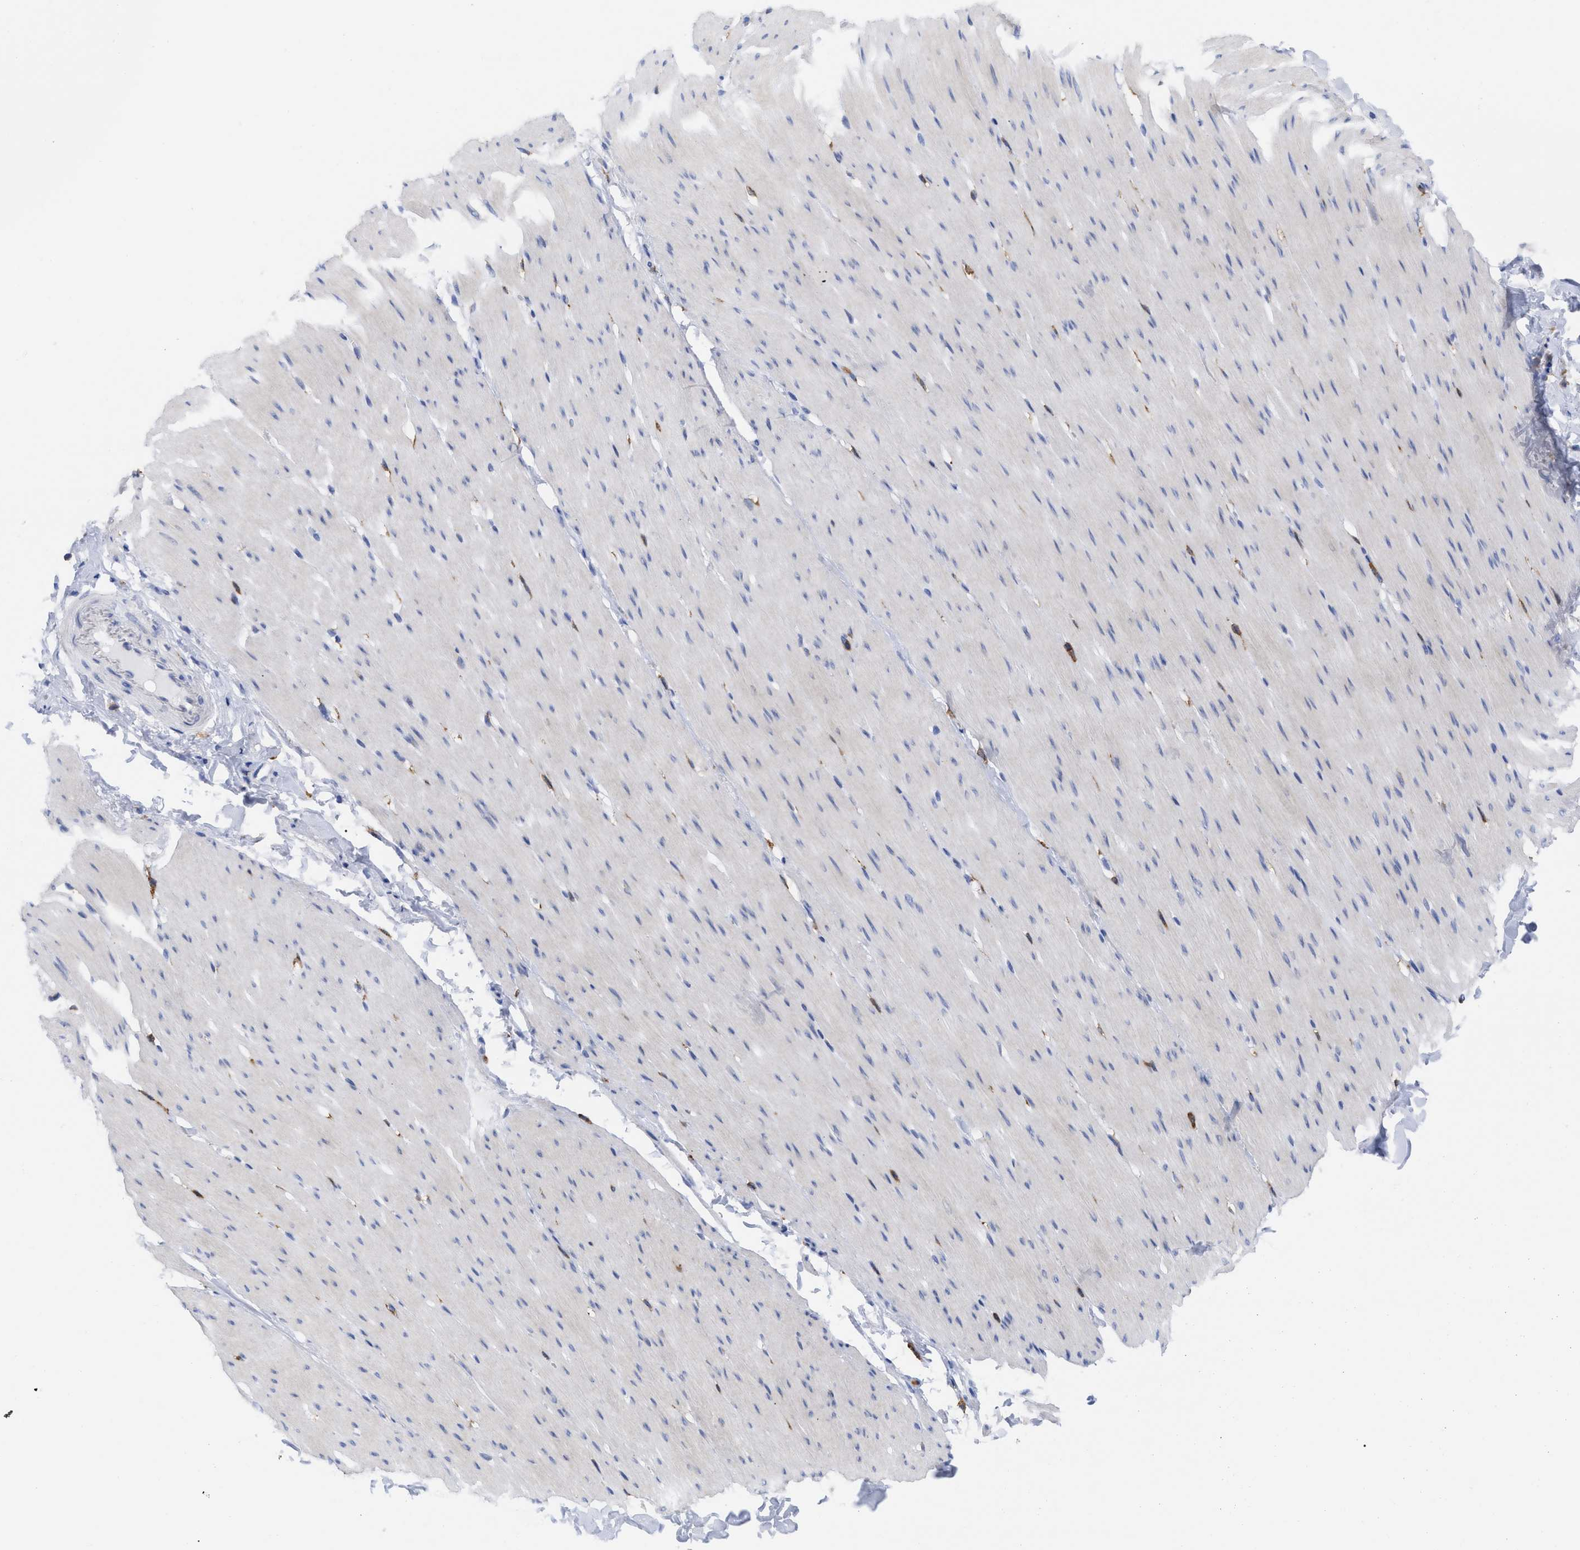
{"staining": {"intensity": "negative", "quantity": "none", "location": "none"}, "tissue": "smooth muscle", "cell_type": "Smooth muscle cells", "image_type": "normal", "snomed": [{"axis": "morphology", "description": "Normal tissue, NOS"}, {"axis": "topography", "description": "Smooth muscle"}, {"axis": "topography", "description": "Colon"}], "caption": "An IHC histopathology image of normal smooth muscle is shown. There is no staining in smooth muscle cells of smooth muscle.", "gene": "HCLS1", "patient": {"sex": "male", "age": 67}}